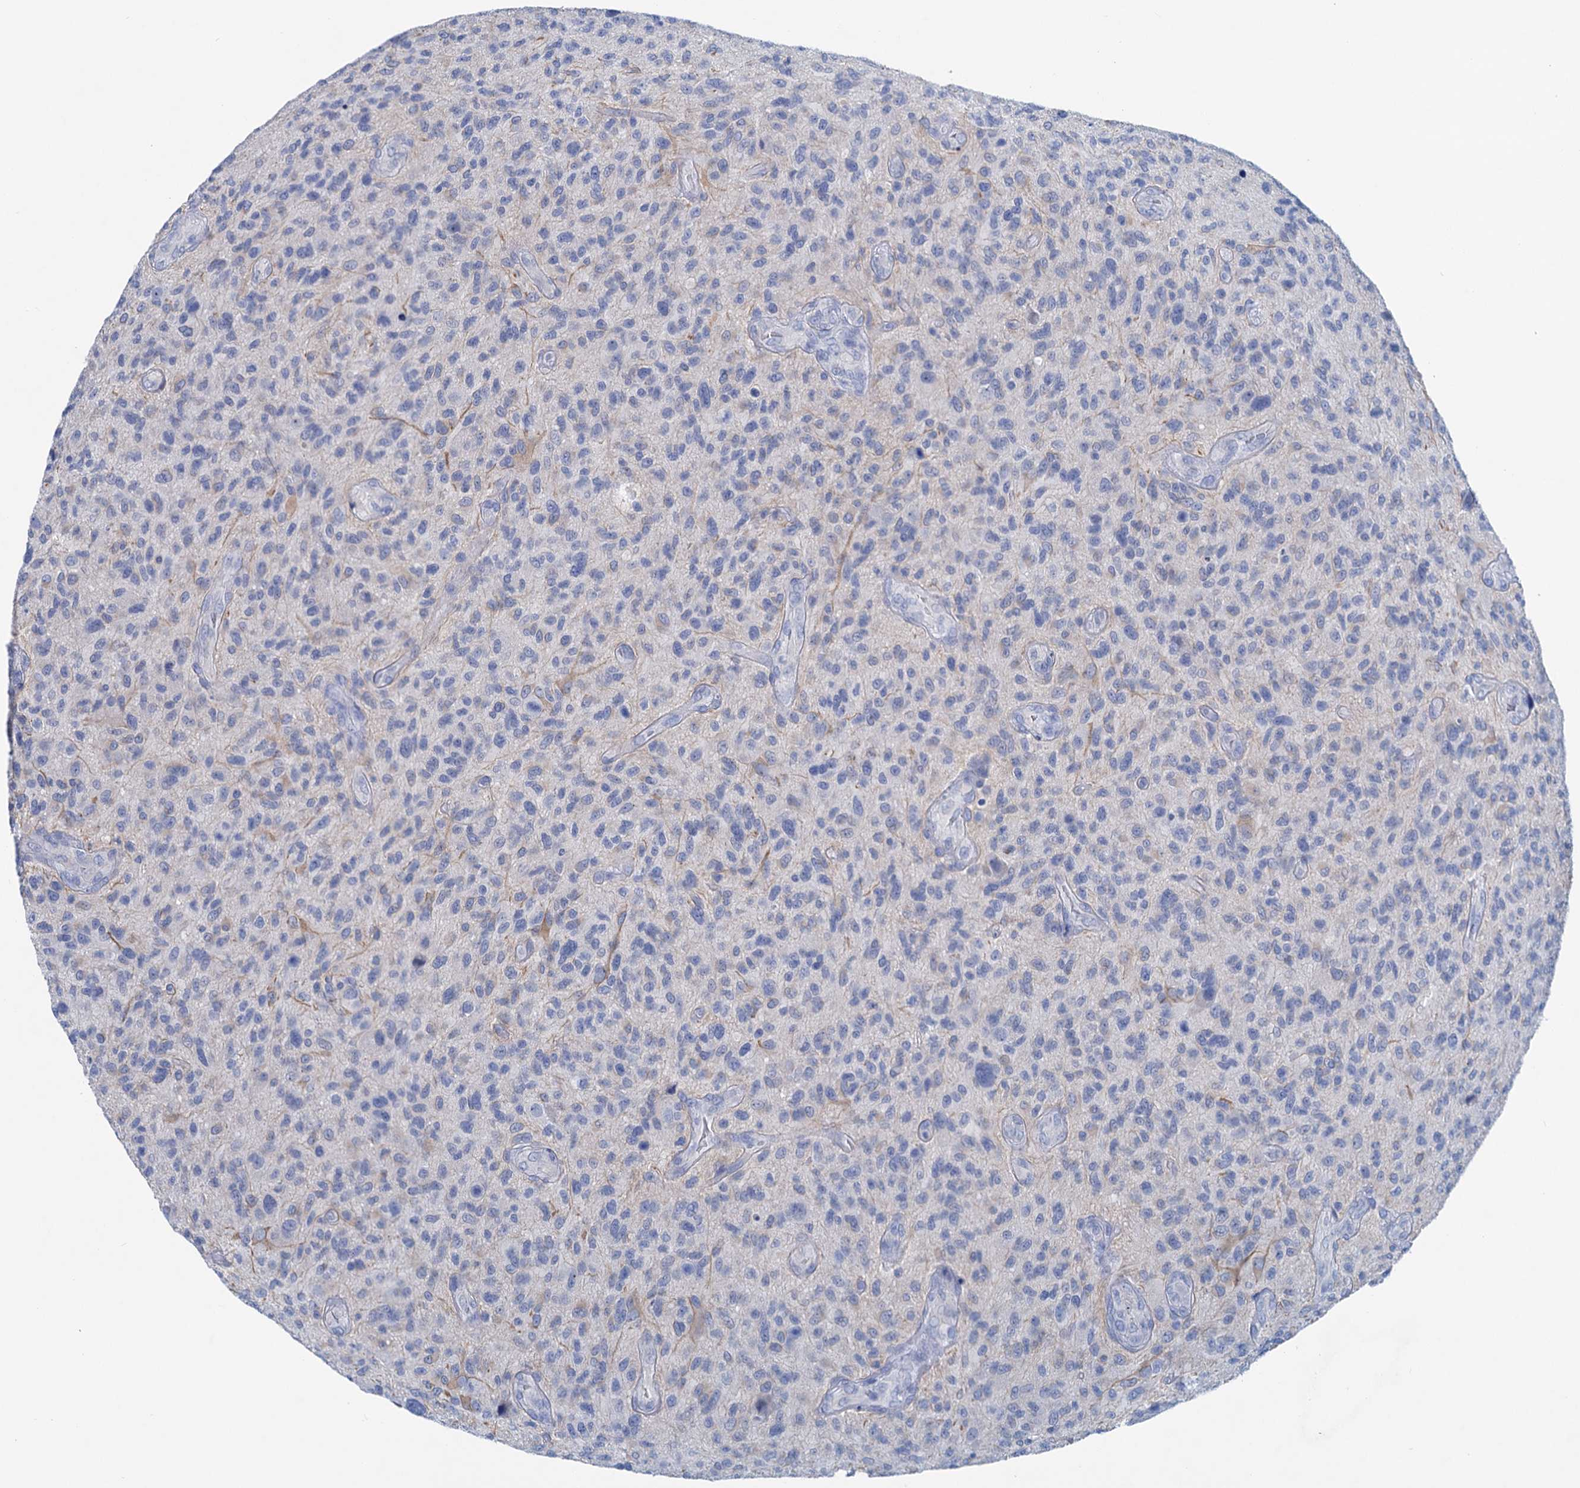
{"staining": {"intensity": "negative", "quantity": "none", "location": "none"}, "tissue": "glioma", "cell_type": "Tumor cells", "image_type": "cancer", "snomed": [{"axis": "morphology", "description": "Glioma, malignant, High grade"}, {"axis": "topography", "description": "Brain"}], "caption": "Tumor cells are negative for brown protein staining in malignant glioma (high-grade).", "gene": "MYOZ3", "patient": {"sex": "male", "age": 47}}